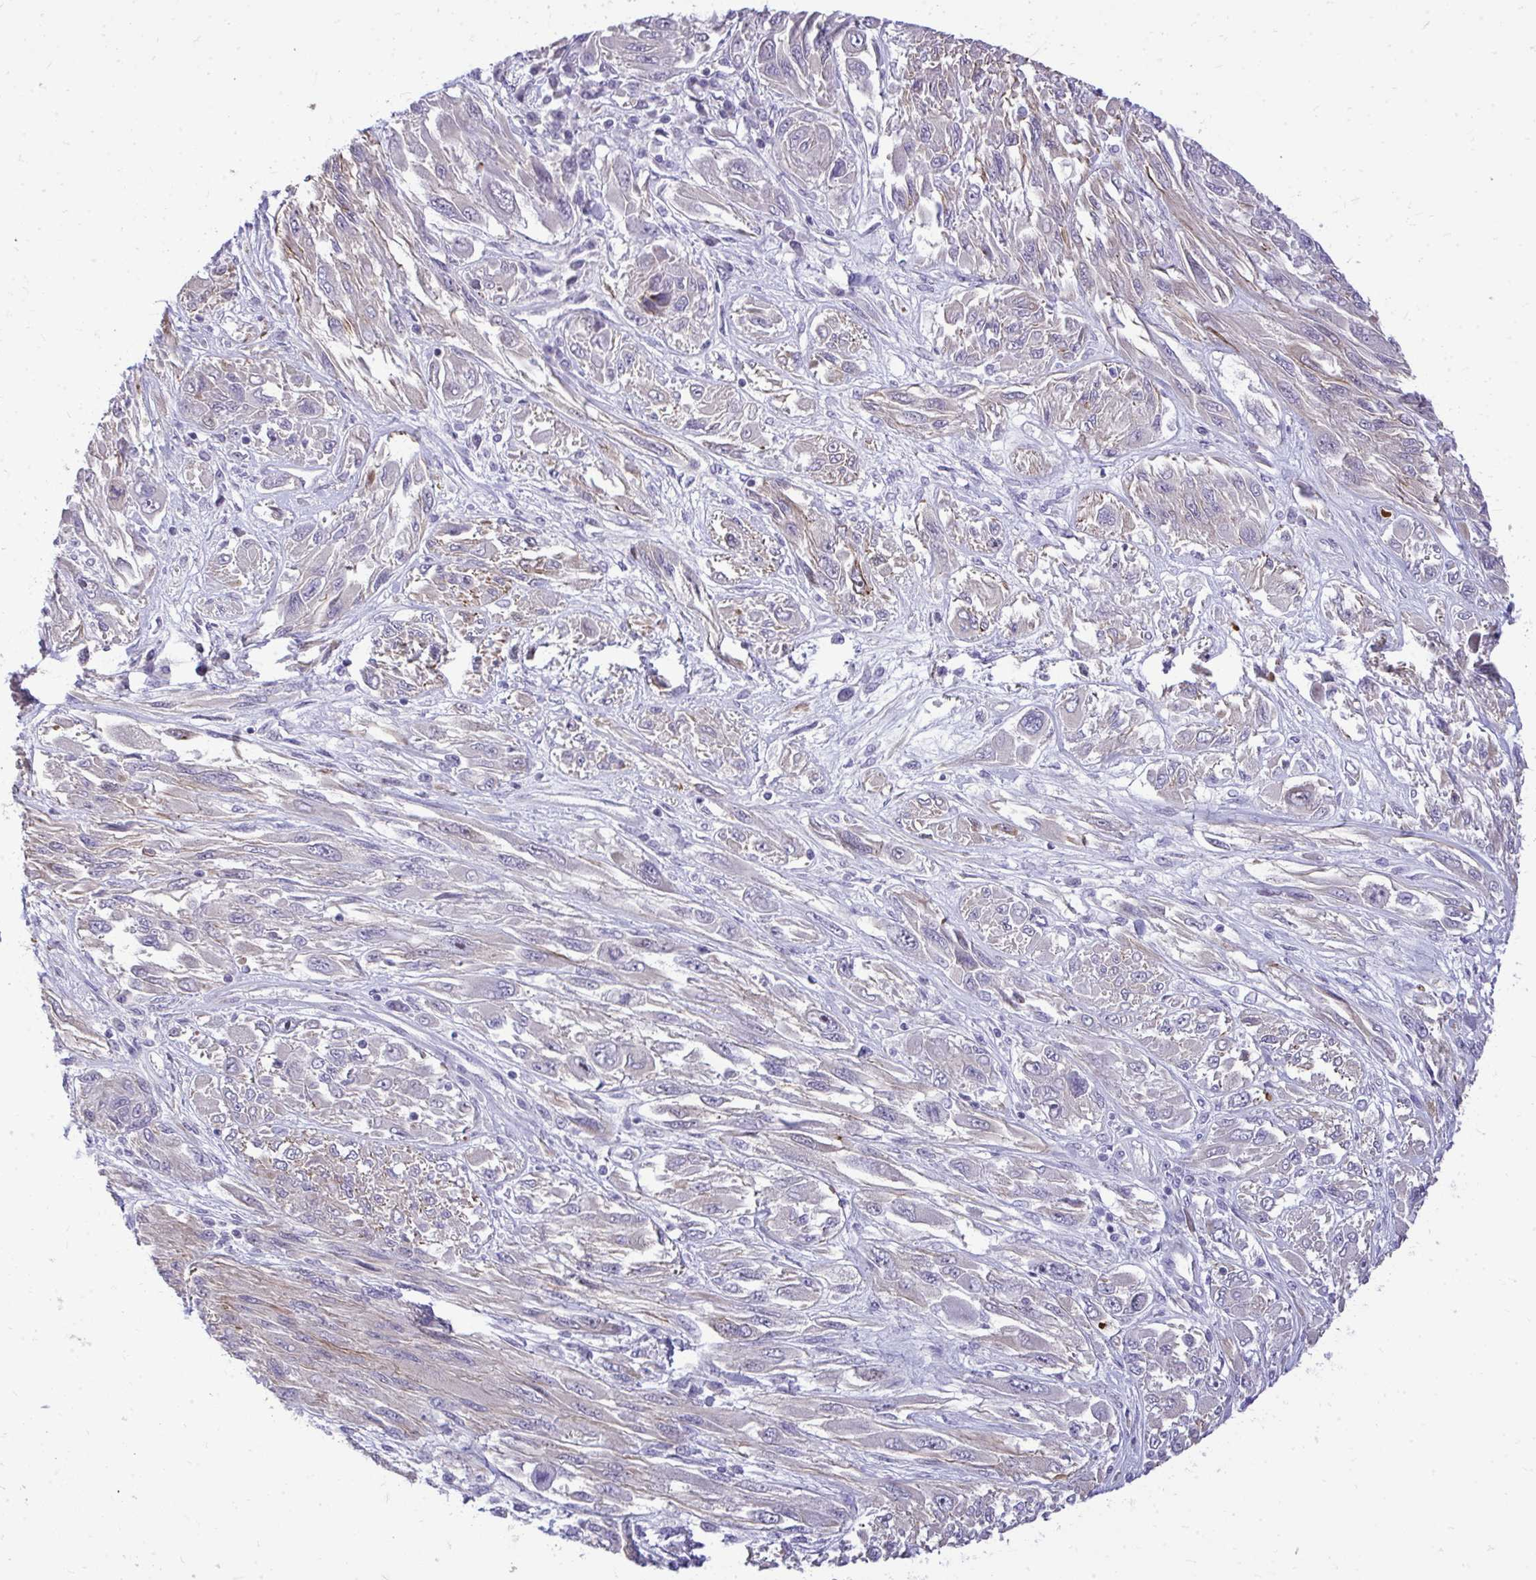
{"staining": {"intensity": "negative", "quantity": "none", "location": "none"}, "tissue": "melanoma", "cell_type": "Tumor cells", "image_type": "cancer", "snomed": [{"axis": "morphology", "description": "Malignant melanoma, NOS"}, {"axis": "topography", "description": "Skin"}], "caption": "A micrograph of melanoma stained for a protein exhibits no brown staining in tumor cells.", "gene": "DLX4", "patient": {"sex": "female", "age": 91}}